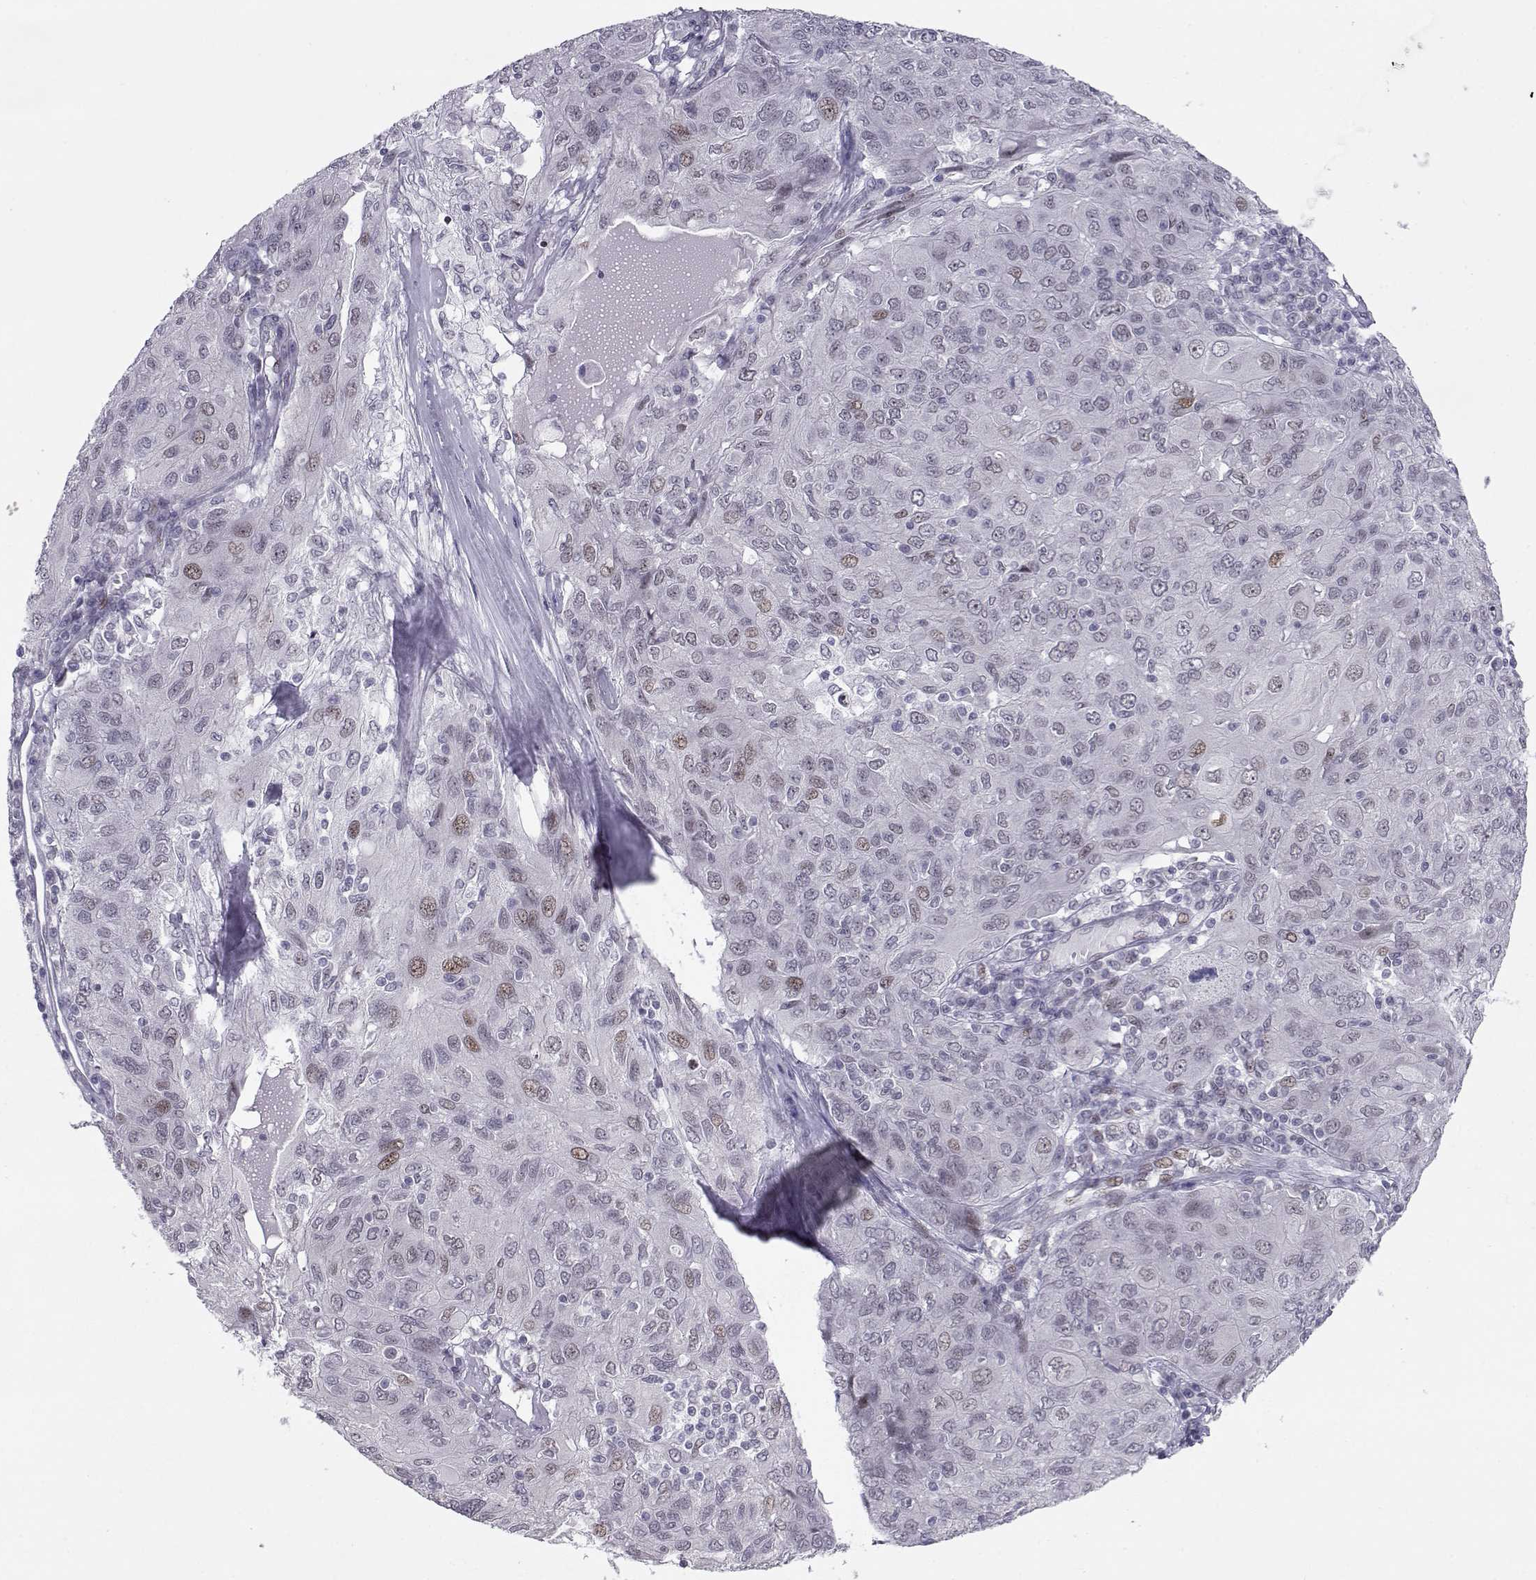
{"staining": {"intensity": "weak", "quantity": "<25%", "location": "nuclear"}, "tissue": "ovarian cancer", "cell_type": "Tumor cells", "image_type": "cancer", "snomed": [{"axis": "morphology", "description": "Carcinoma, endometroid"}, {"axis": "topography", "description": "Ovary"}], "caption": "An image of ovarian cancer stained for a protein displays no brown staining in tumor cells.", "gene": "SIX6", "patient": {"sex": "female", "age": 50}}